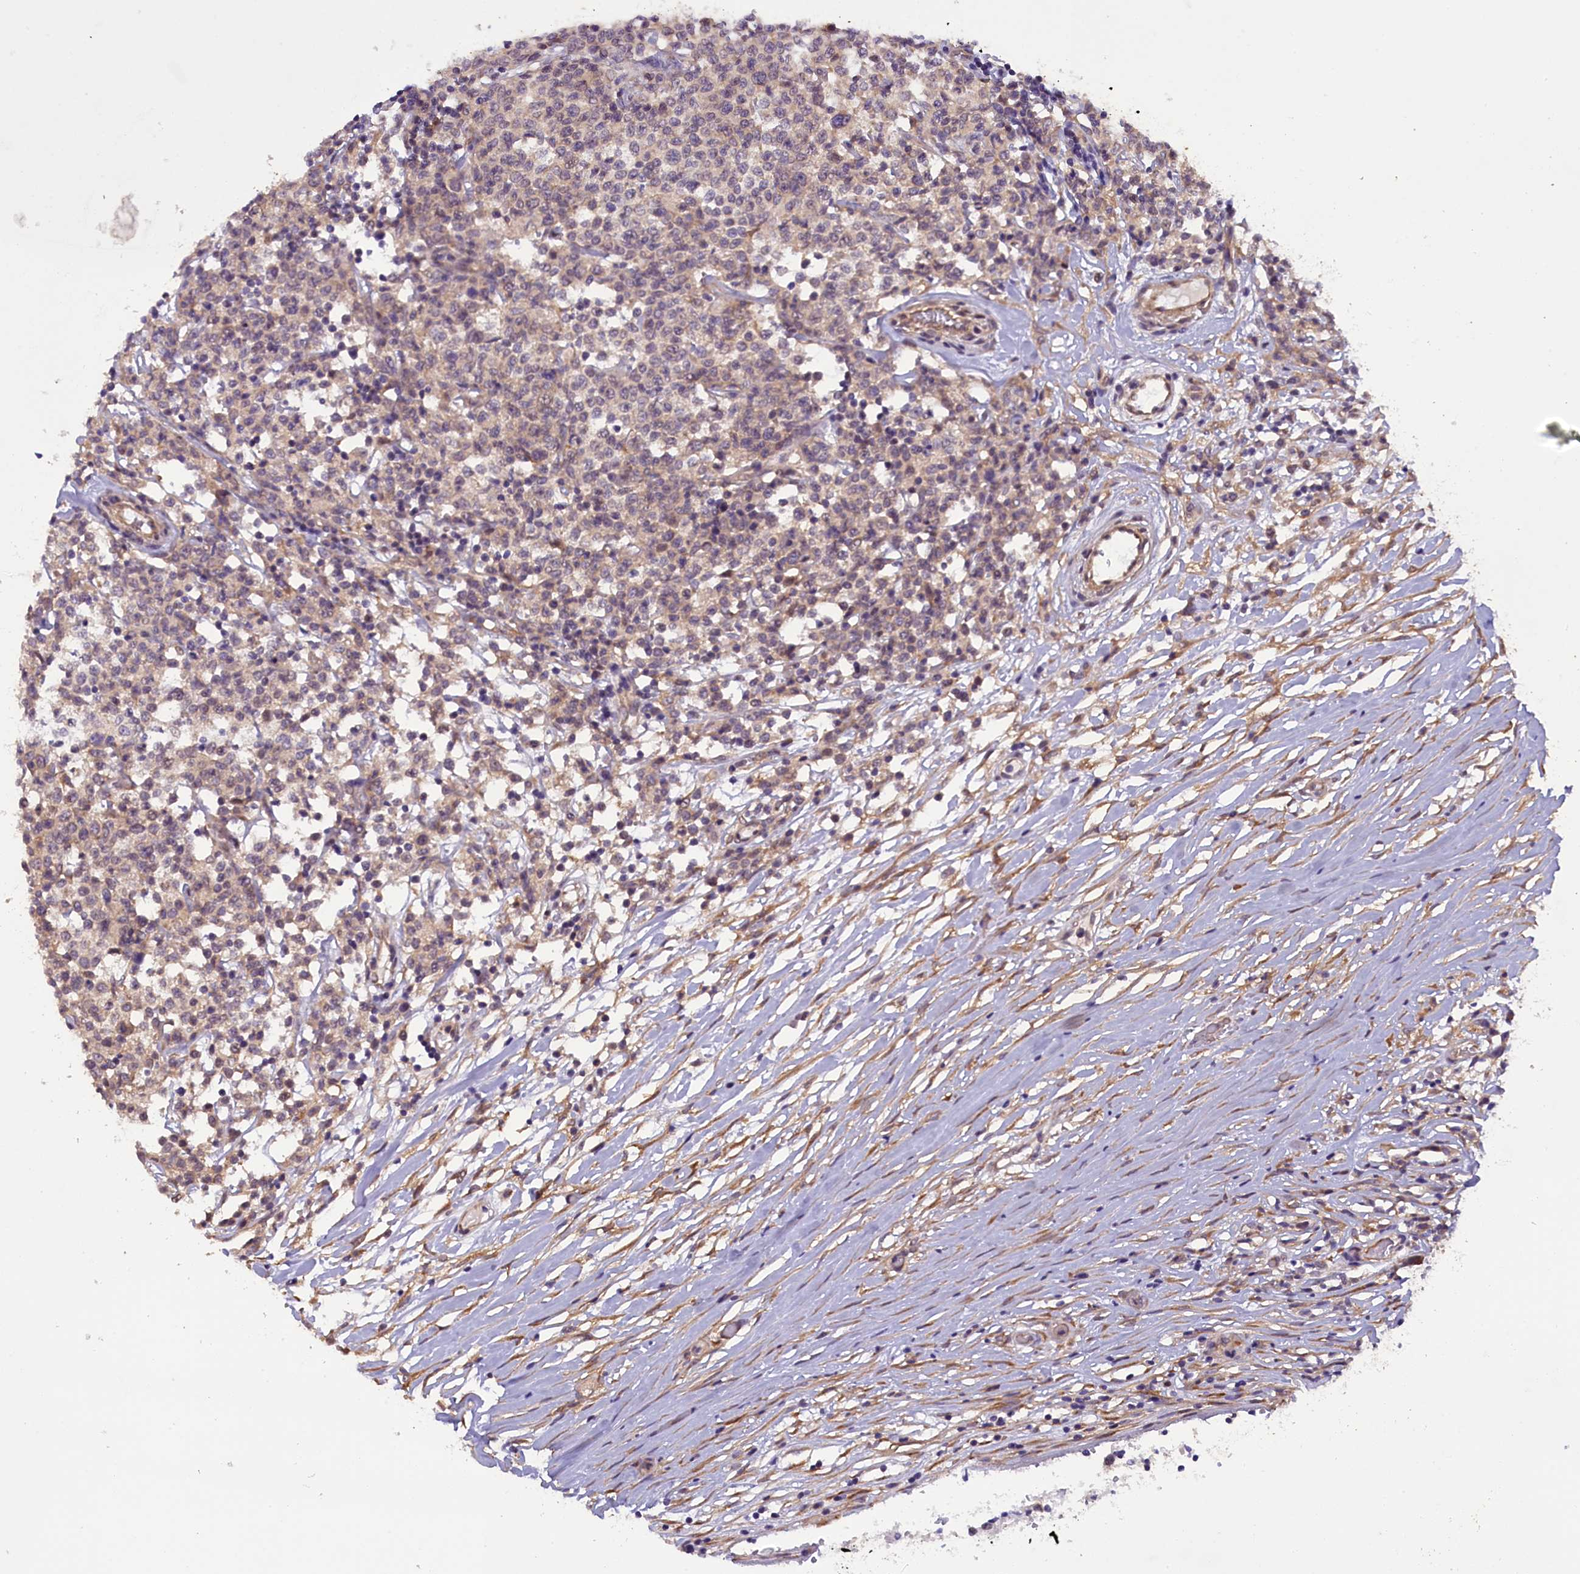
{"staining": {"intensity": "negative", "quantity": "none", "location": "none"}, "tissue": "lymphoma", "cell_type": "Tumor cells", "image_type": "cancer", "snomed": [{"axis": "morphology", "description": "Malignant lymphoma, non-Hodgkin's type, Low grade"}, {"axis": "topography", "description": "Small intestine"}], "caption": "An image of low-grade malignant lymphoma, non-Hodgkin's type stained for a protein exhibits no brown staining in tumor cells. The staining was performed using DAB (3,3'-diaminobenzidine) to visualize the protein expression in brown, while the nuclei were stained in blue with hematoxylin (Magnification: 20x).", "gene": "CCDC9B", "patient": {"sex": "female", "age": 59}}